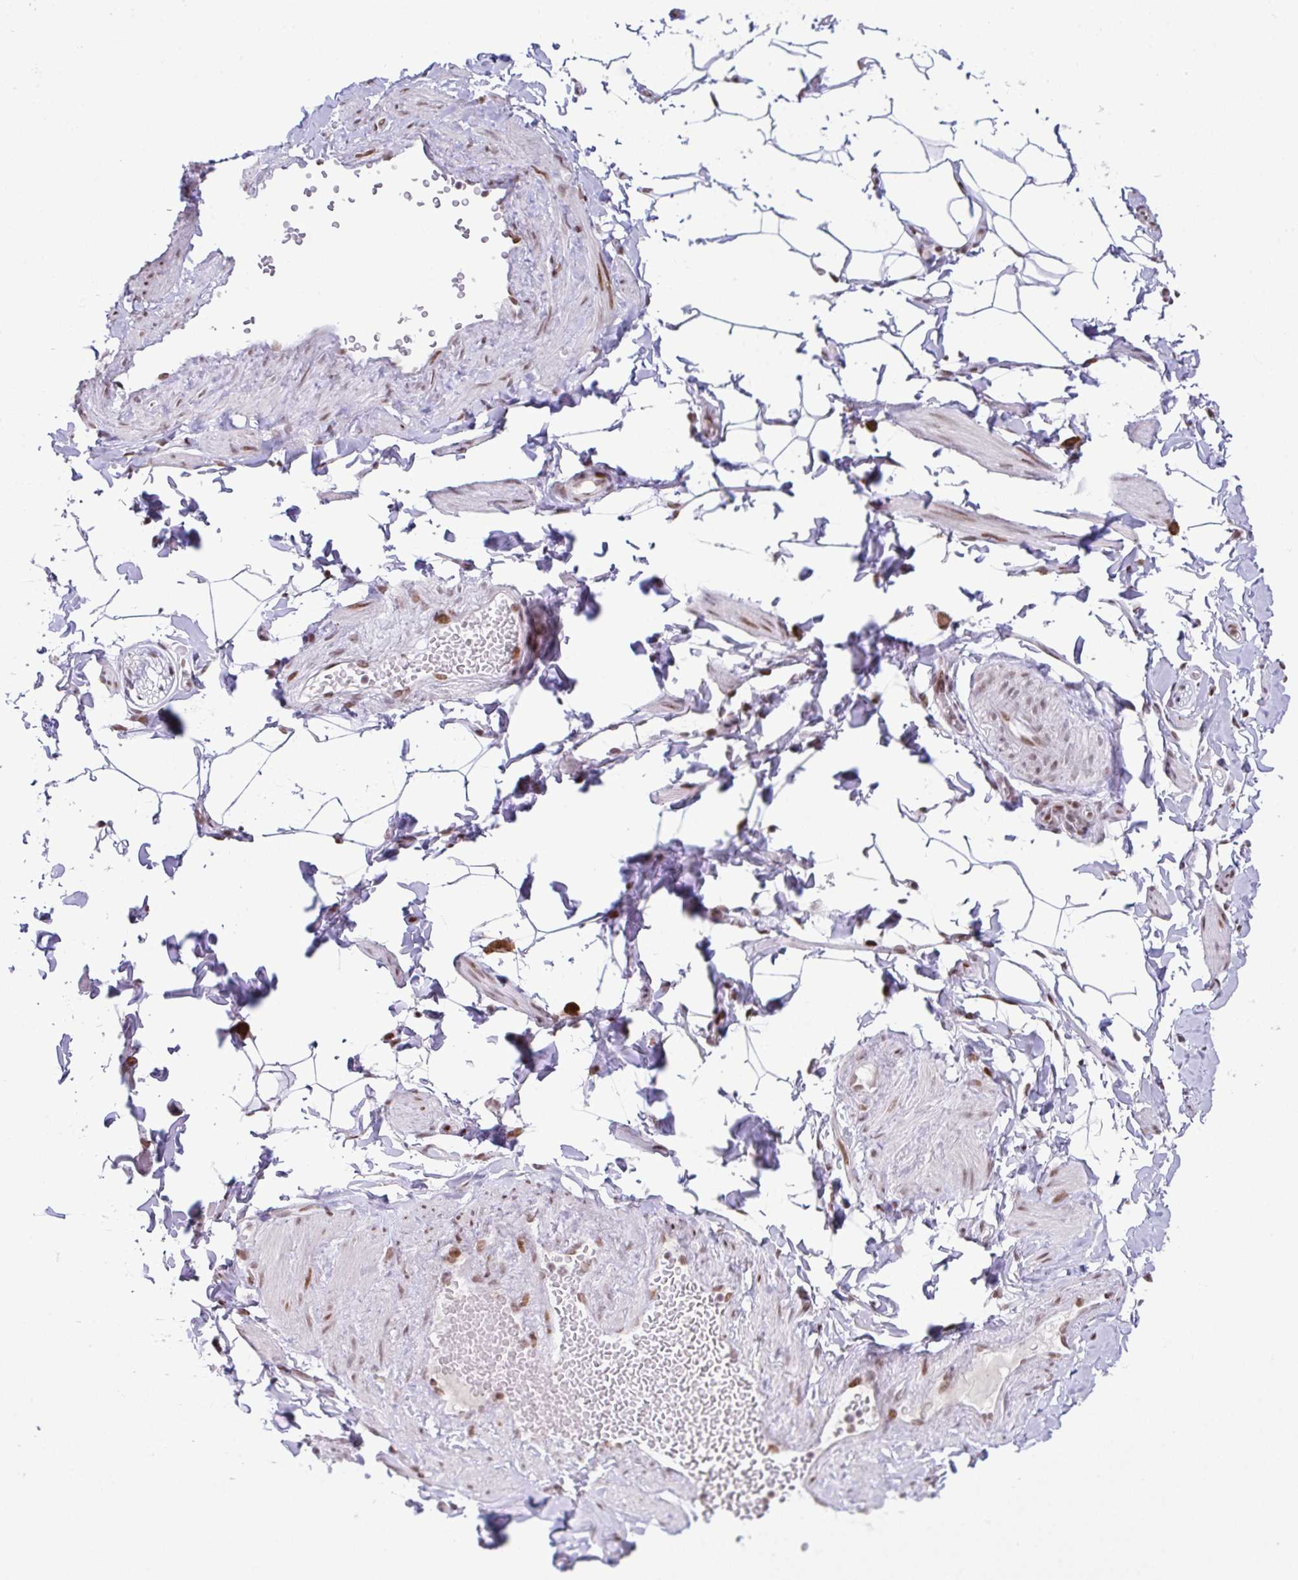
{"staining": {"intensity": "negative", "quantity": "none", "location": "none"}, "tissue": "adipose tissue", "cell_type": "Adipocytes", "image_type": "normal", "snomed": [{"axis": "morphology", "description": "Normal tissue, NOS"}, {"axis": "topography", "description": "Soft tissue"}, {"axis": "topography", "description": "Adipose tissue"}, {"axis": "topography", "description": "Vascular tissue"}, {"axis": "topography", "description": "Peripheral nerve tissue"}], "caption": "Adipocytes show no significant positivity in benign adipose tissue. The staining is performed using DAB (3,3'-diaminobenzidine) brown chromogen with nuclei counter-stained in using hematoxylin.", "gene": "CLP1", "patient": {"sex": "male", "age": 29}}